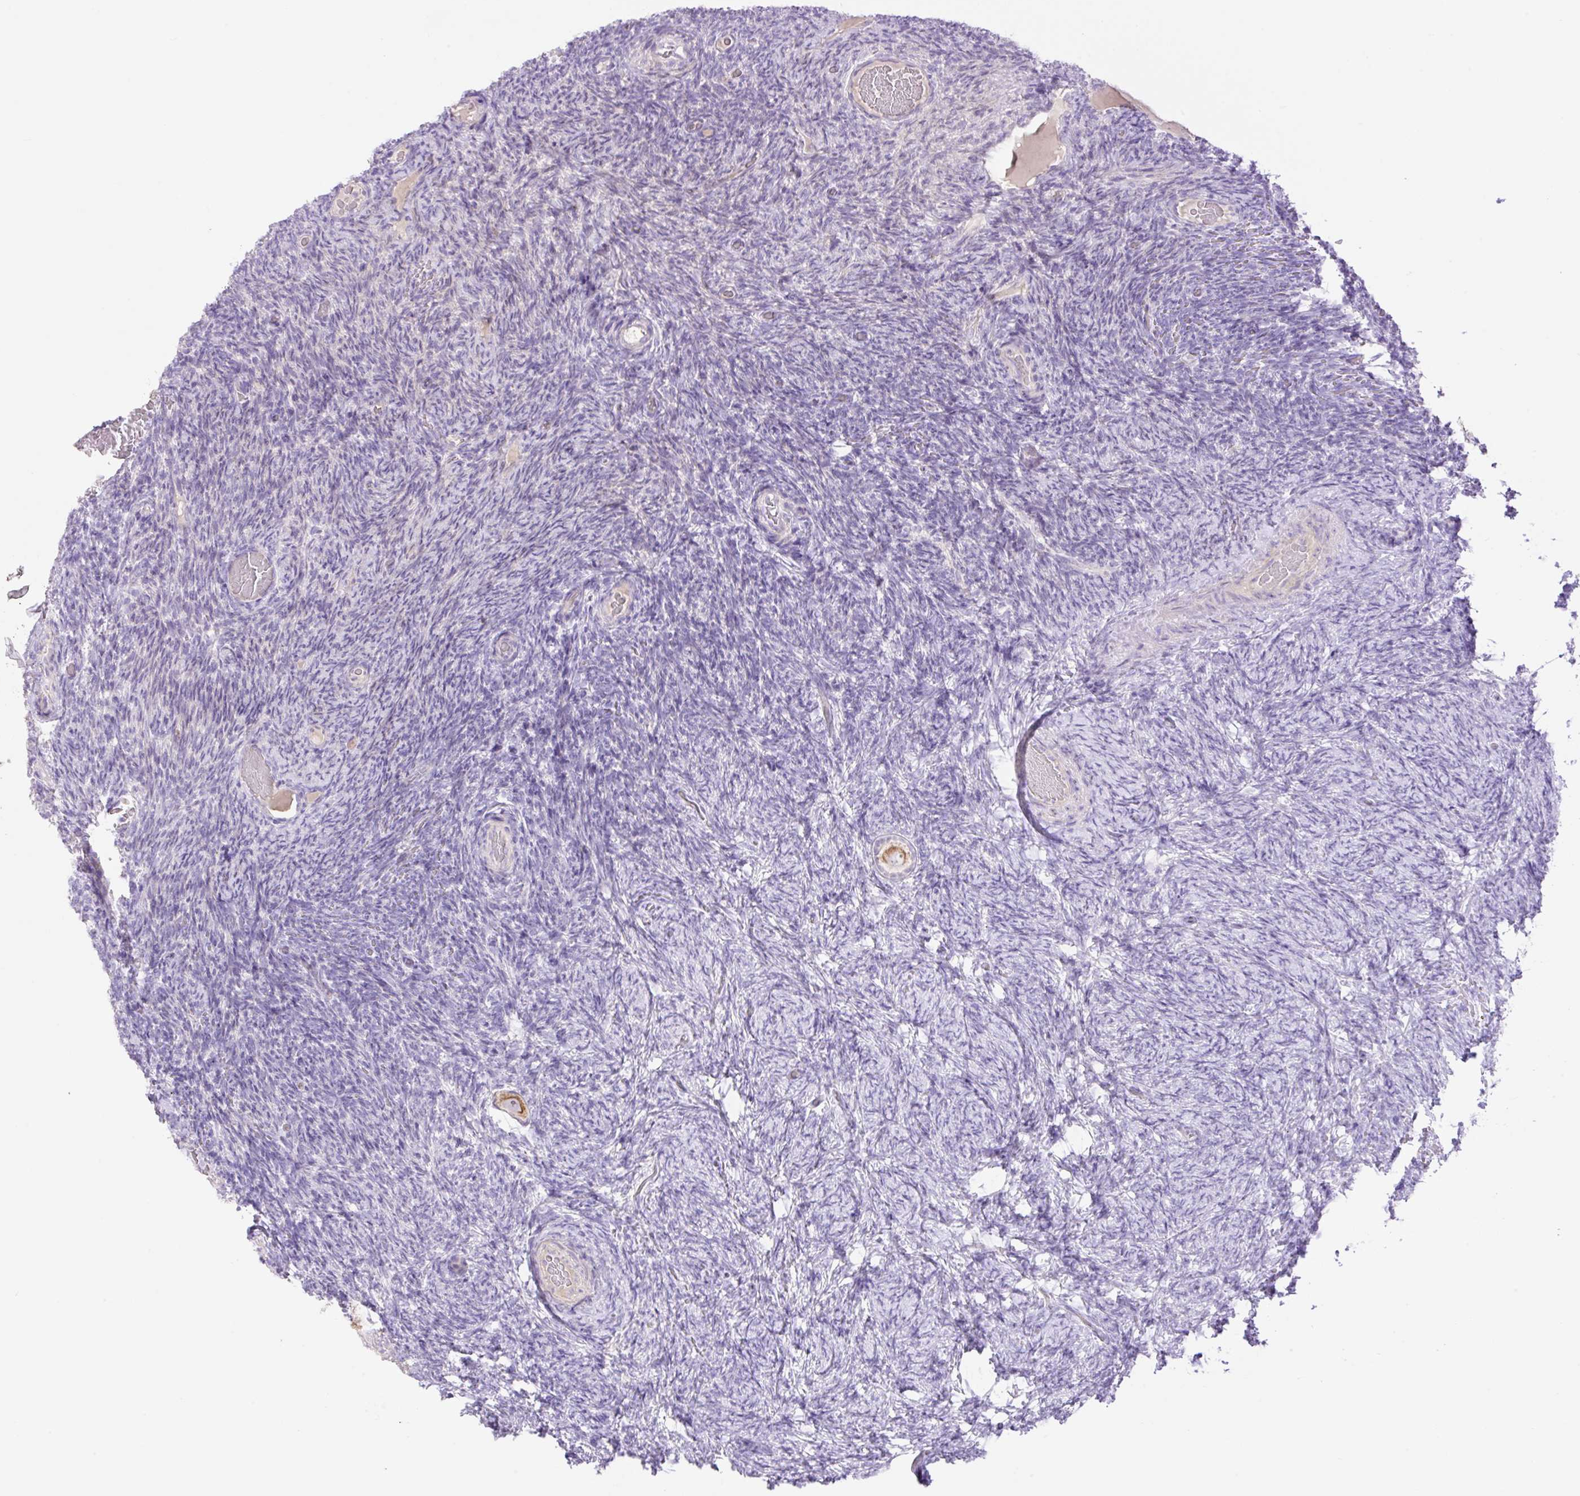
{"staining": {"intensity": "moderate", "quantity": "25%-75%", "location": "cytoplasmic/membranous"}, "tissue": "ovary", "cell_type": "Follicle cells", "image_type": "normal", "snomed": [{"axis": "morphology", "description": "Normal tissue, NOS"}, {"axis": "topography", "description": "Ovary"}], "caption": "This micrograph reveals benign ovary stained with IHC to label a protein in brown. The cytoplasmic/membranous of follicle cells show moderate positivity for the protein. Nuclei are counter-stained blue.", "gene": "VPS25", "patient": {"sex": "female", "age": 34}}